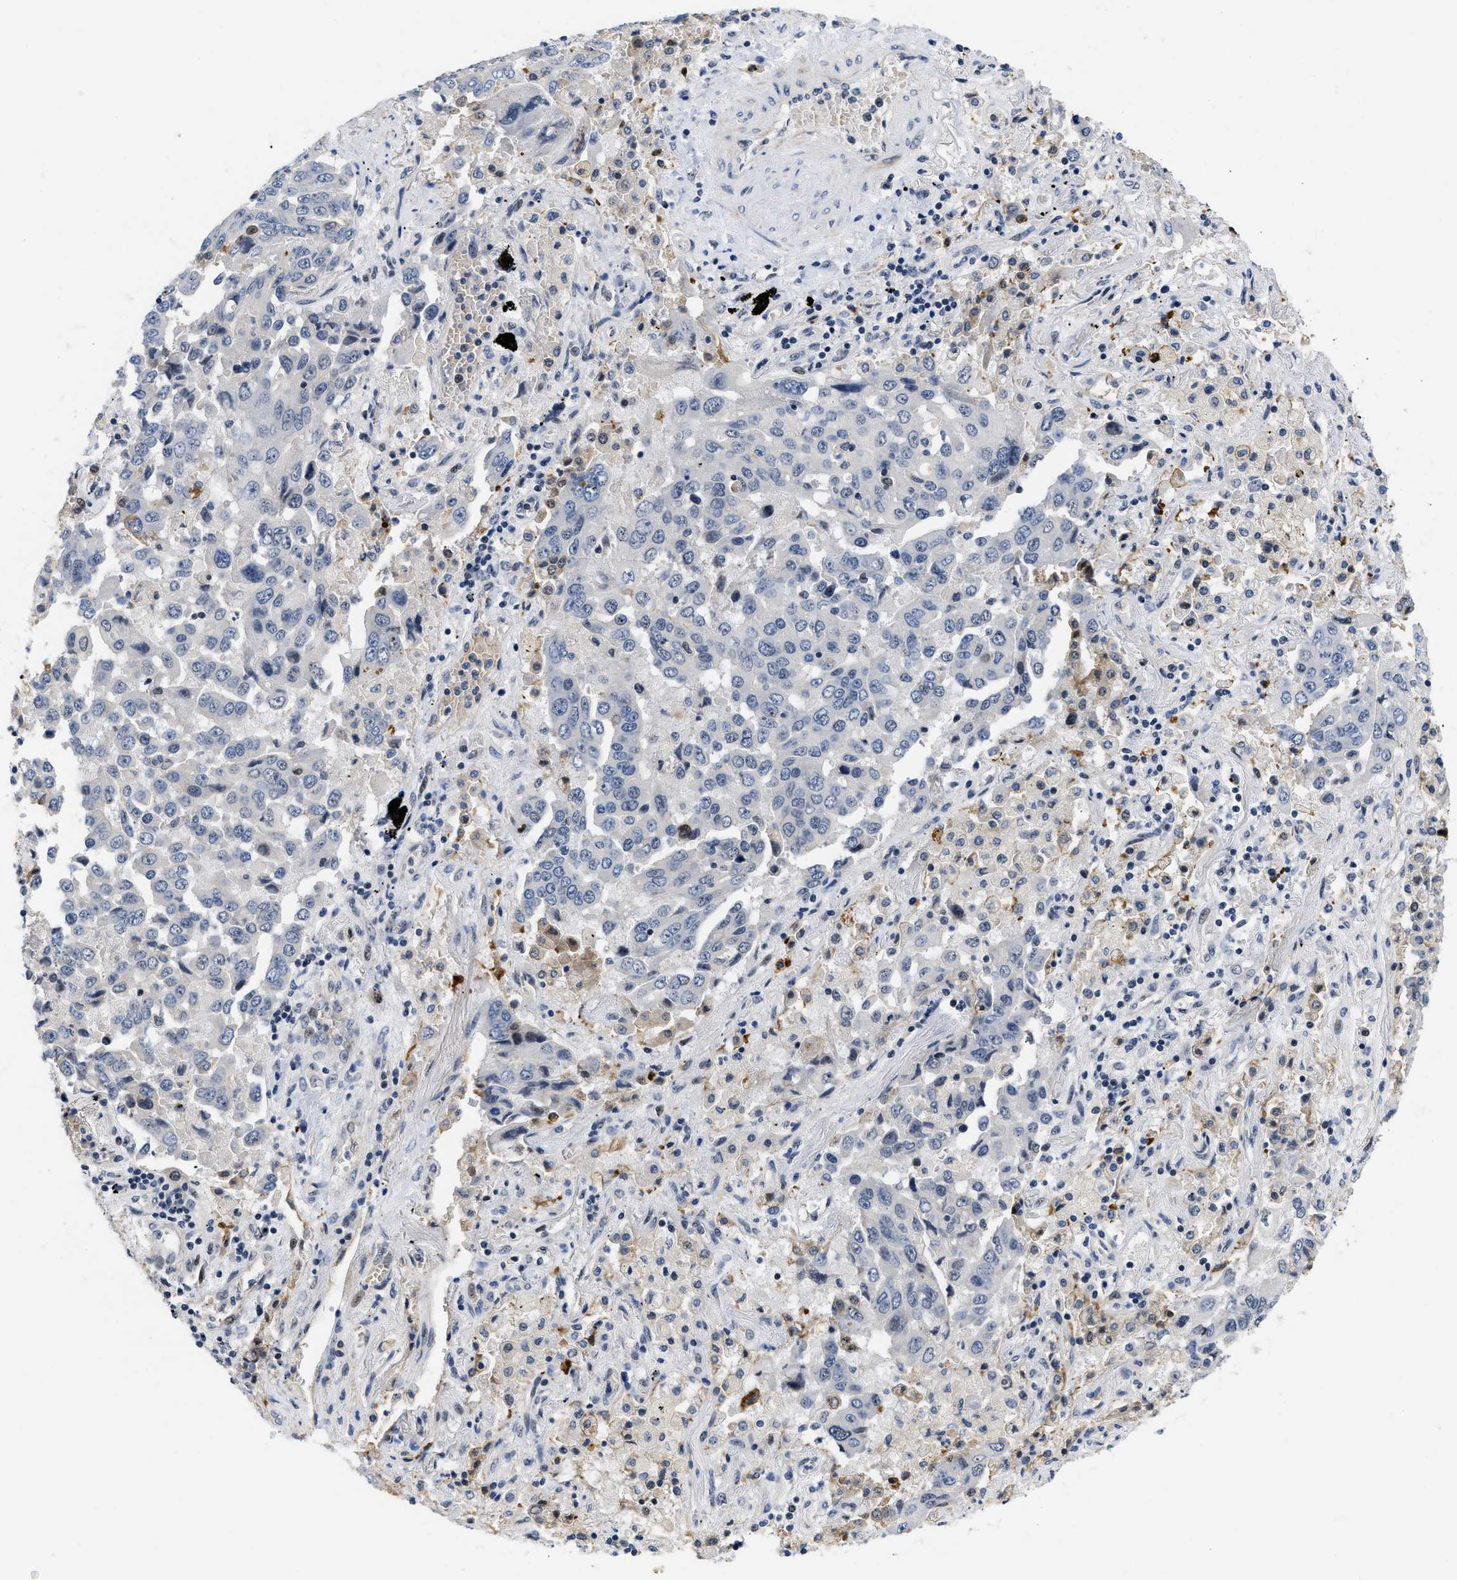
{"staining": {"intensity": "negative", "quantity": "none", "location": "none"}, "tissue": "lung cancer", "cell_type": "Tumor cells", "image_type": "cancer", "snomed": [{"axis": "morphology", "description": "Adenocarcinoma, NOS"}, {"axis": "topography", "description": "Lung"}], "caption": "High magnification brightfield microscopy of lung adenocarcinoma stained with DAB (brown) and counterstained with hematoxylin (blue): tumor cells show no significant expression.", "gene": "VIP", "patient": {"sex": "female", "age": 65}}